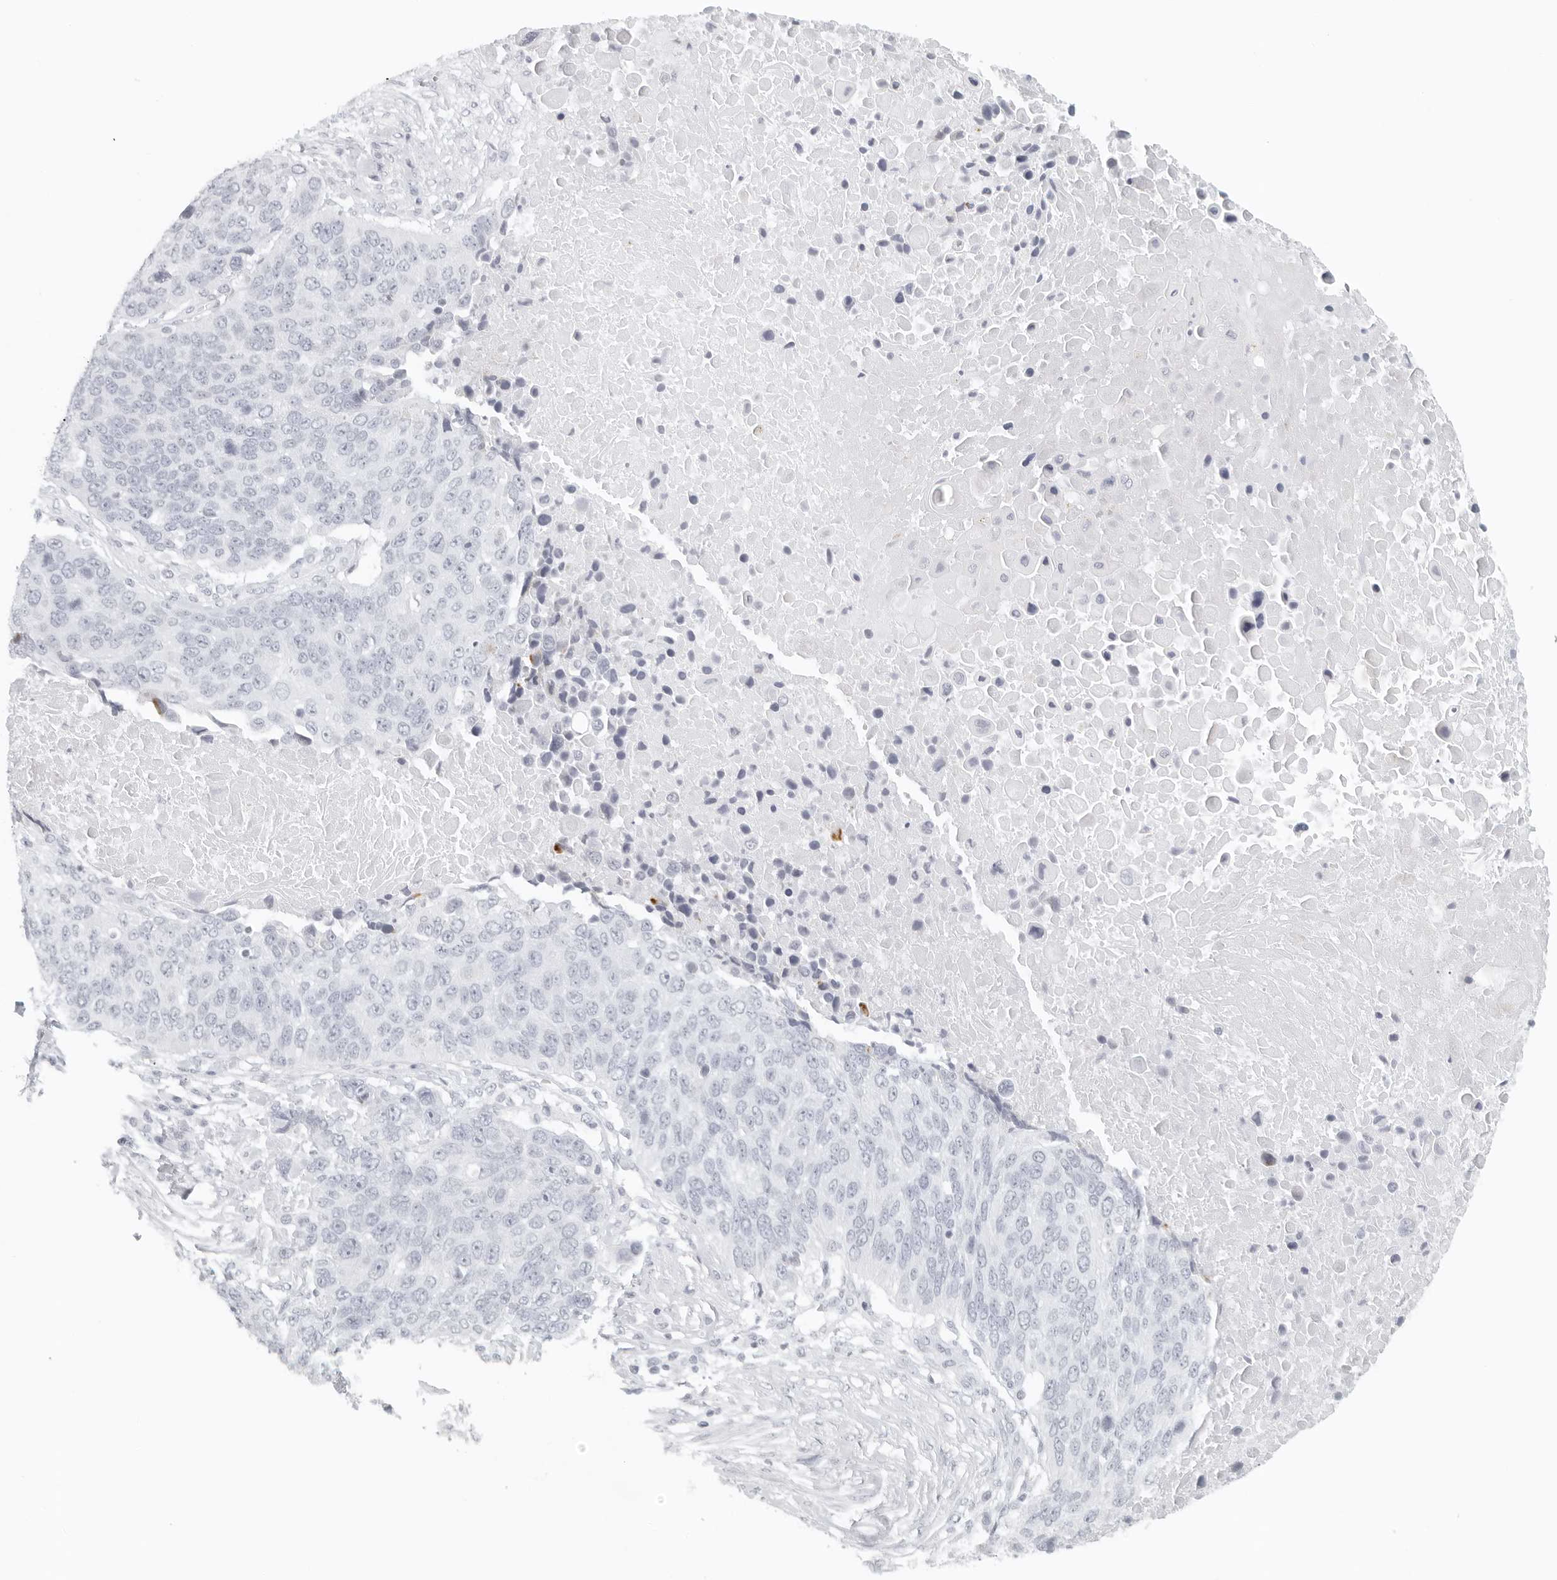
{"staining": {"intensity": "negative", "quantity": "none", "location": "none"}, "tissue": "lung cancer", "cell_type": "Tumor cells", "image_type": "cancer", "snomed": [{"axis": "morphology", "description": "Squamous cell carcinoma, NOS"}, {"axis": "topography", "description": "Lung"}], "caption": "This is an immunohistochemistry photomicrograph of squamous cell carcinoma (lung). There is no positivity in tumor cells.", "gene": "RPS6KC1", "patient": {"sex": "male", "age": 66}}